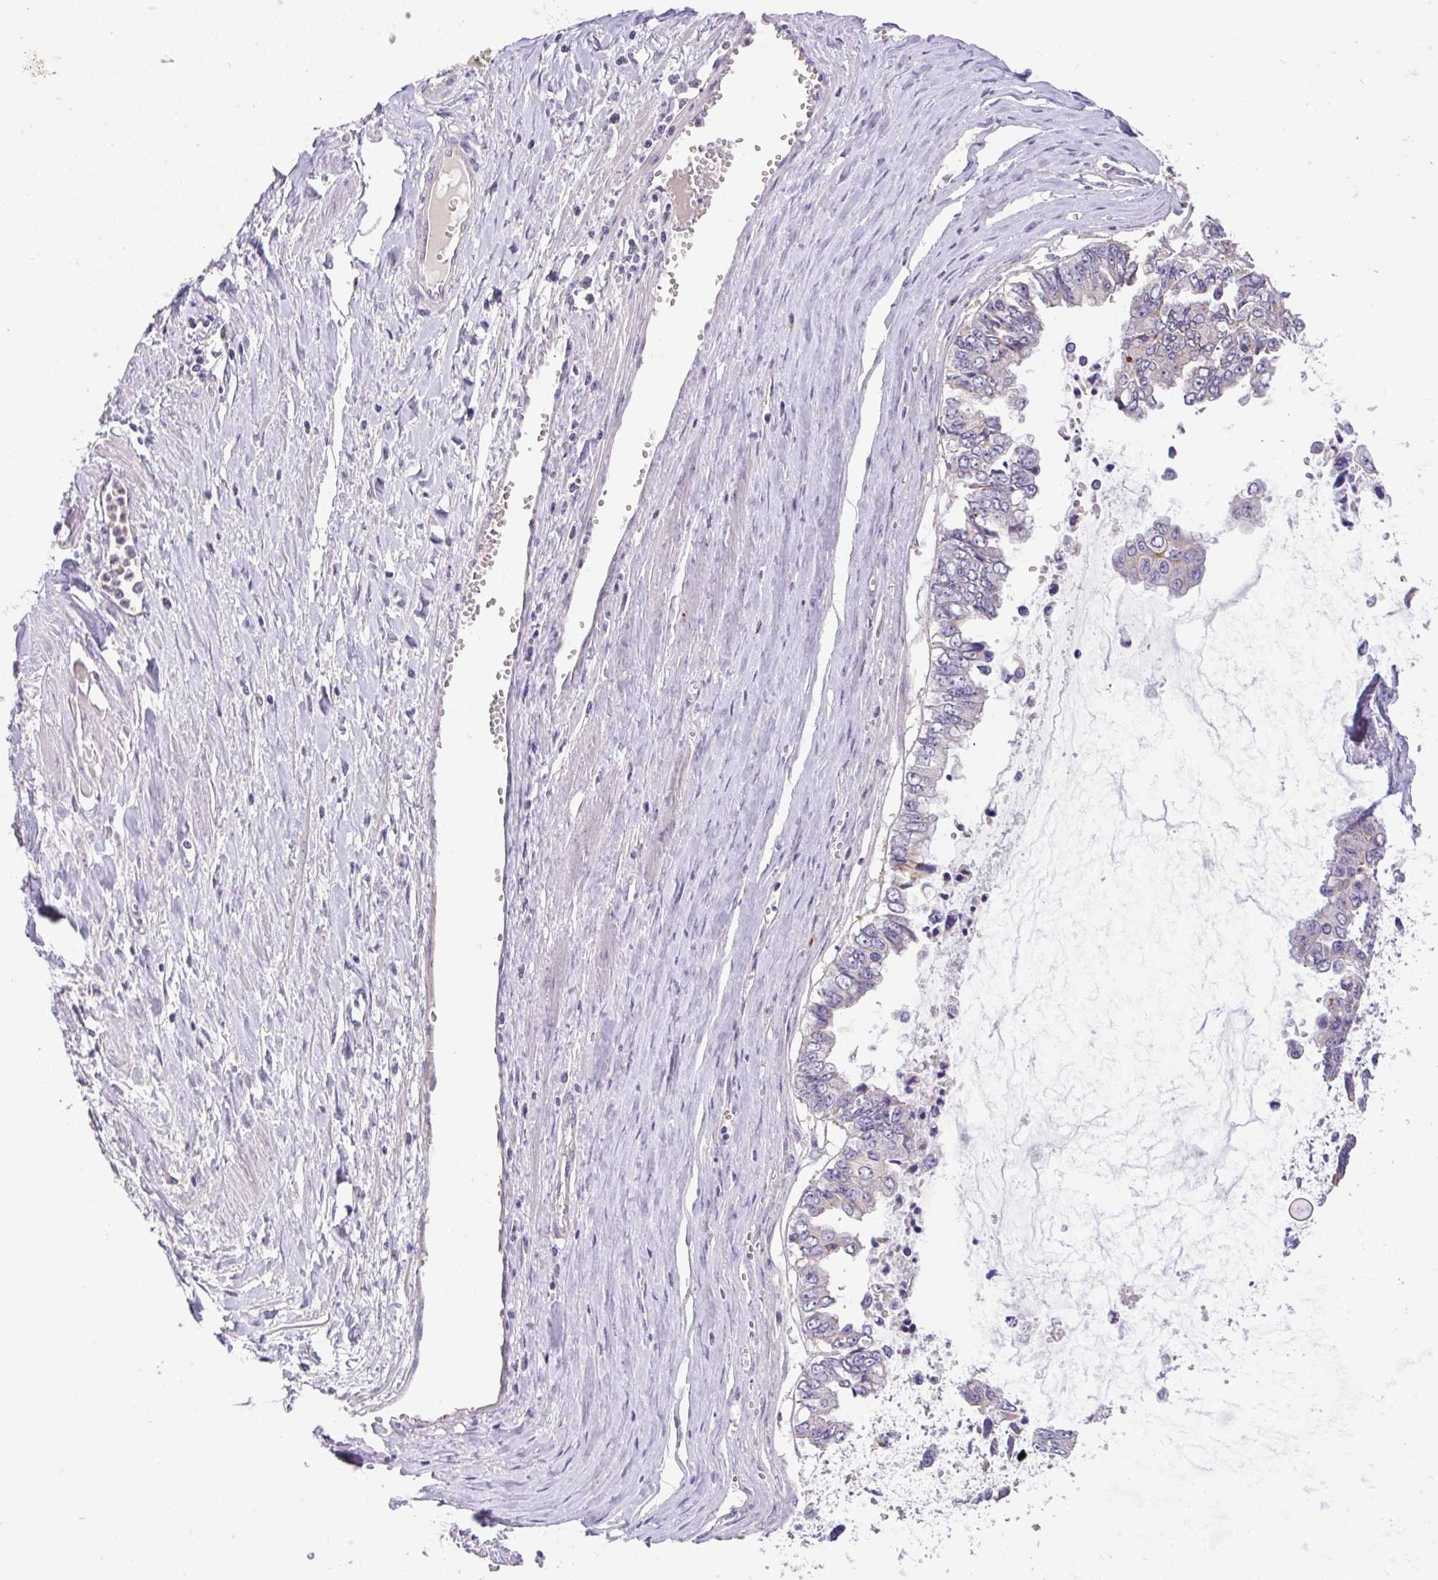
{"staining": {"intensity": "moderate", "quantity": "<25%", "location": "cytoplasmic/membranous"}, "tissue": "ovarian cancer", "cell_type": "Tumor cells", "image_type": "cancer", "snomed": [{"axis": "morphology", "description": "Cystadenocarcinoma, mucinous, NOS"}, {"axis": "topography", "description": "Ovary"}], "caption": "Protein analysis of ovarian cancer tissue demonstrates moderate cytoplasmic/membranous staining in about <25% of tumor cells.", "gene": "EPN3", "patient": {"sex": "female", "age": 72}}